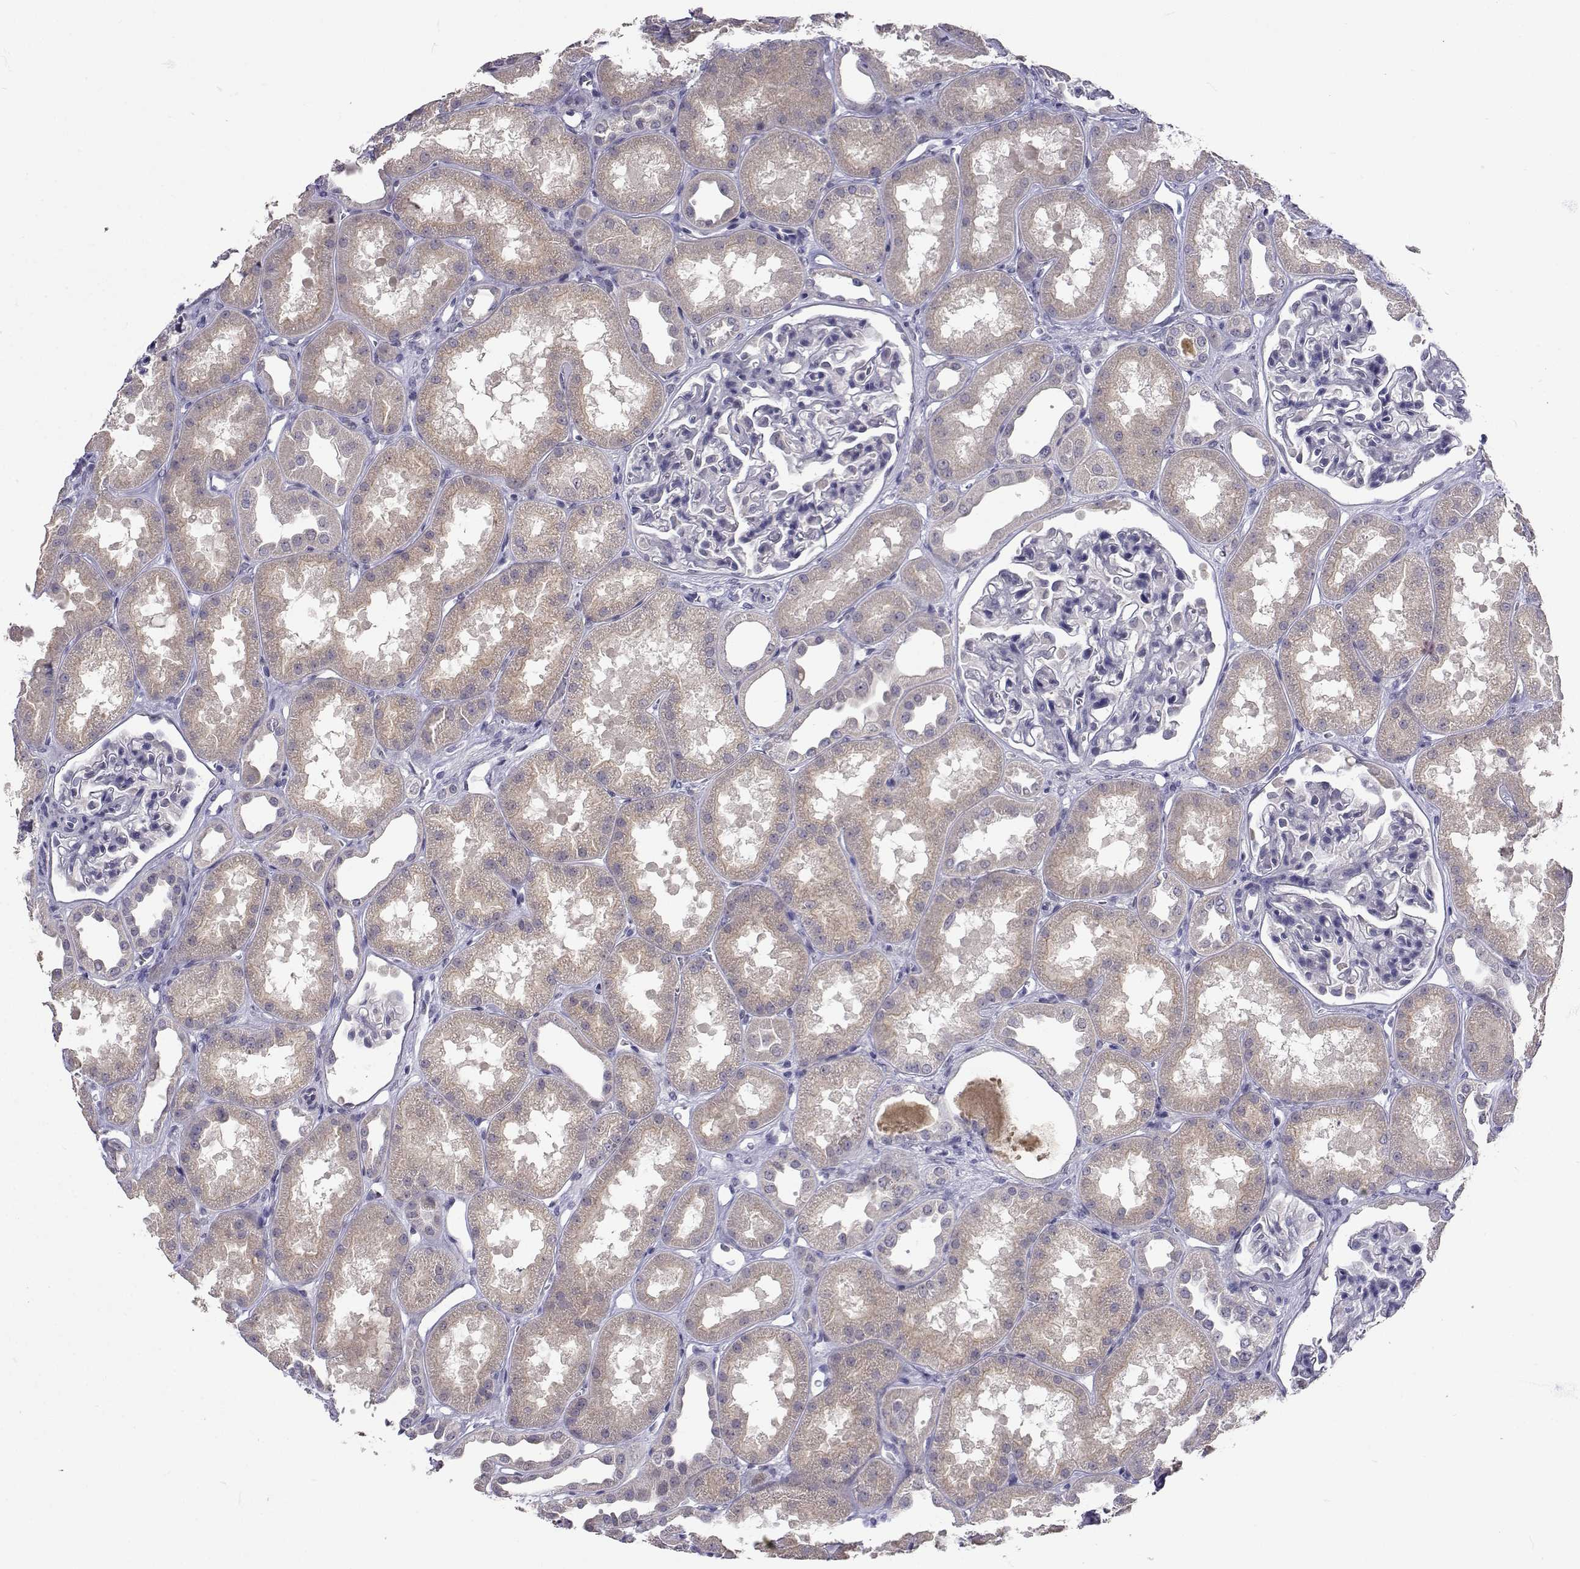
{"staining": {"intensity": "negative", "quantity": "none", "location": "none"}, "tissue": "kidney", "cell_type": "Cells in glomeruli", "image_type": "normal", "snomed": [{"axis": "morphology", "description": "Normal tissue, NOS"}, {"axis": "topography", "description": "Kidney"}], "caption": "Immunohistochemistry (IHC) image of unremarkable kidney: human kidney stained with DAB (3,3'-diaminobenzidine) demonstrates no significant protein expression in cells in glomeruli. (DAB (3,3'-diaminobenzidine) immunohistochemistry visualized using brightfield microscopy, high magnification).", "gene": "SLC6A3", "patient": {"sex": "male", "age": 61}}